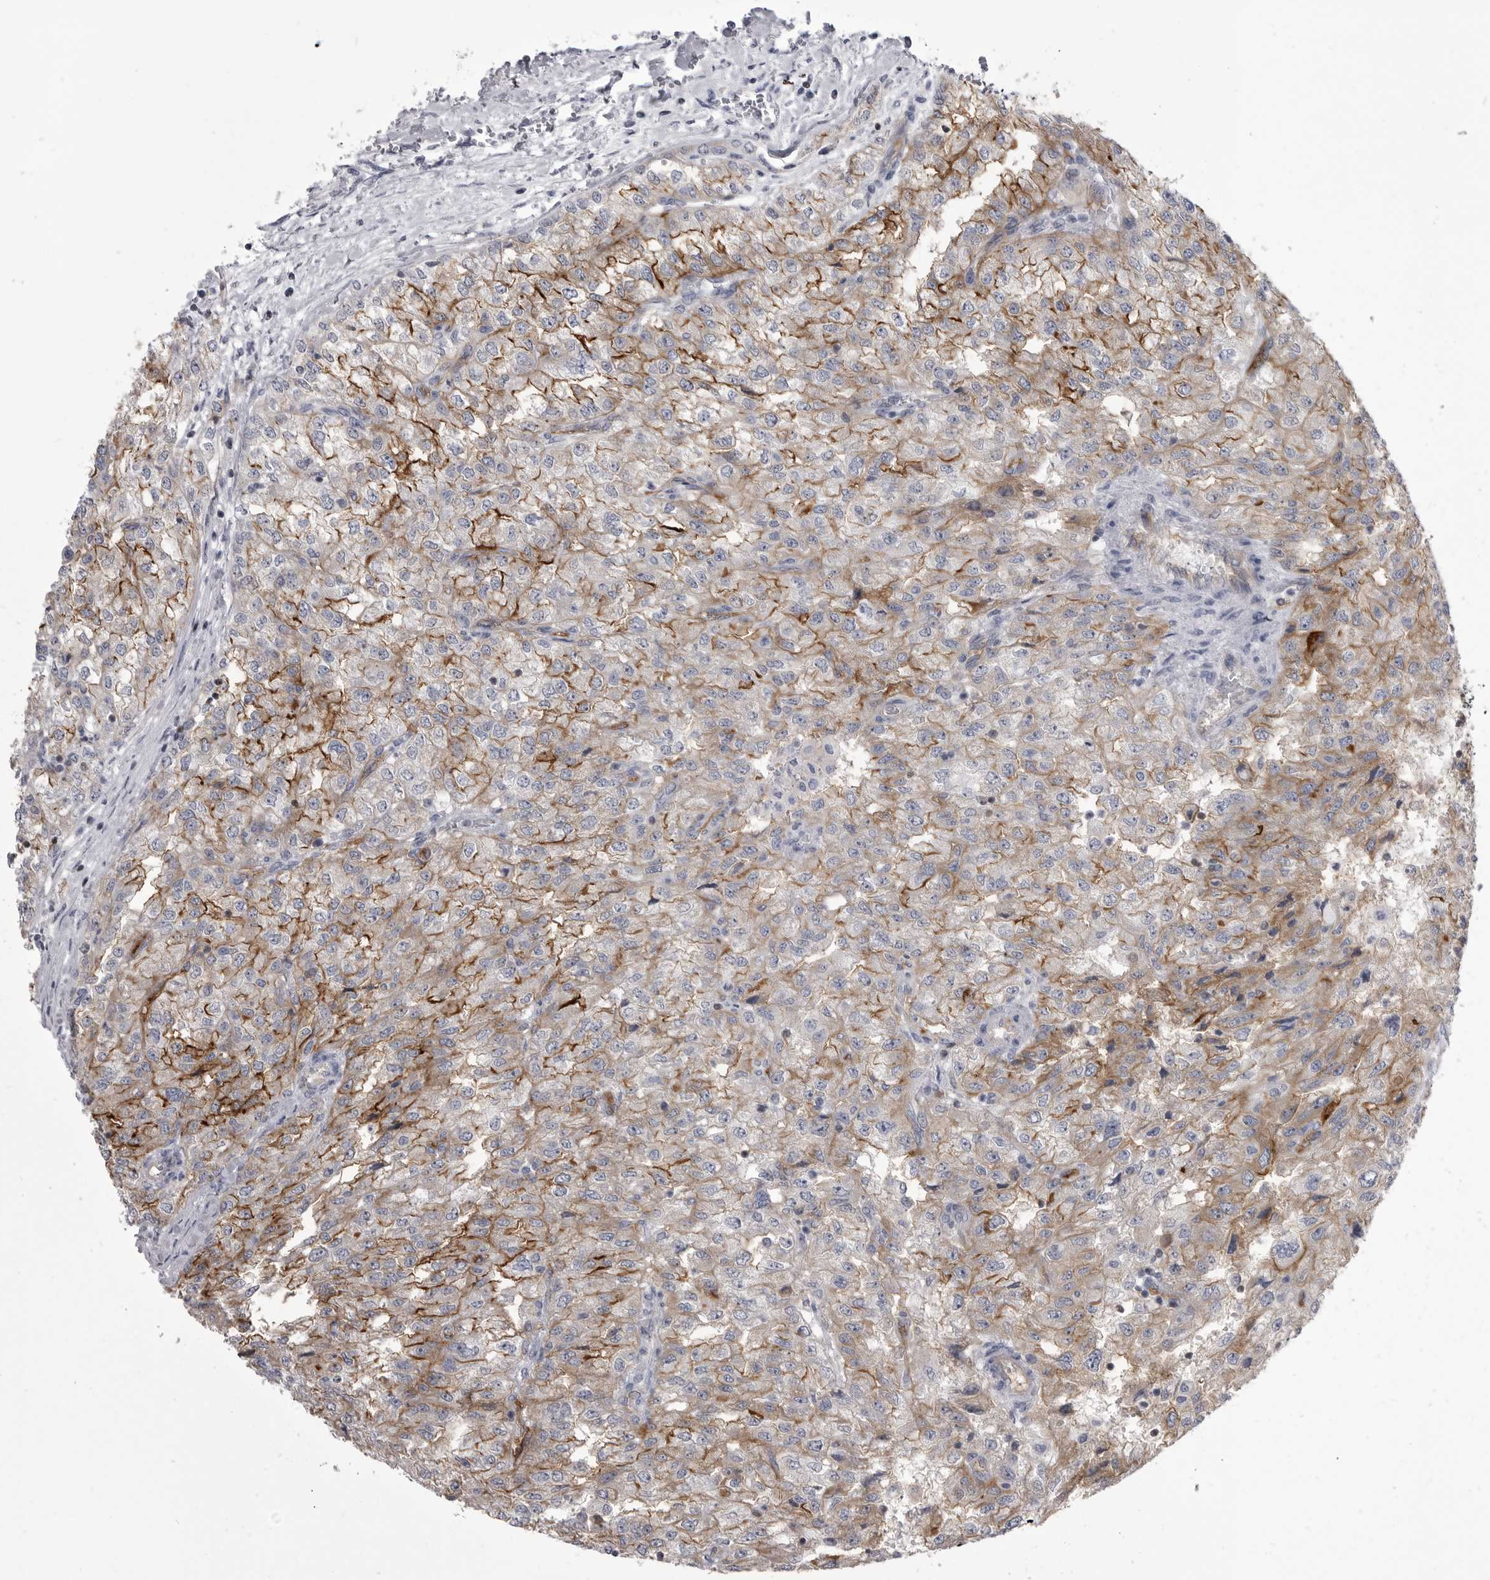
{"staining": {"intensity": "moderate", "quantity": "25%-75%", "location": "cytoplasmic/membranous"}, "tissue": "renal cancer", "cell_type": "Tumor cells", "image_type": "cancer", "snomed": [{"axis": "morphology", "description": "Adenocarcinoma, NOS"}, {"axis": "topography", "description": "Kidney"}], "caption": "This micrograph exhibits IHC staining of human adenocarcinoma (renal), with medium moderate cytoplasmic/membranous positivity in approximately 25%-75% of tumor cells.", "gene": "OPLAH", "patient": {"sex": "female", "age": 54}}